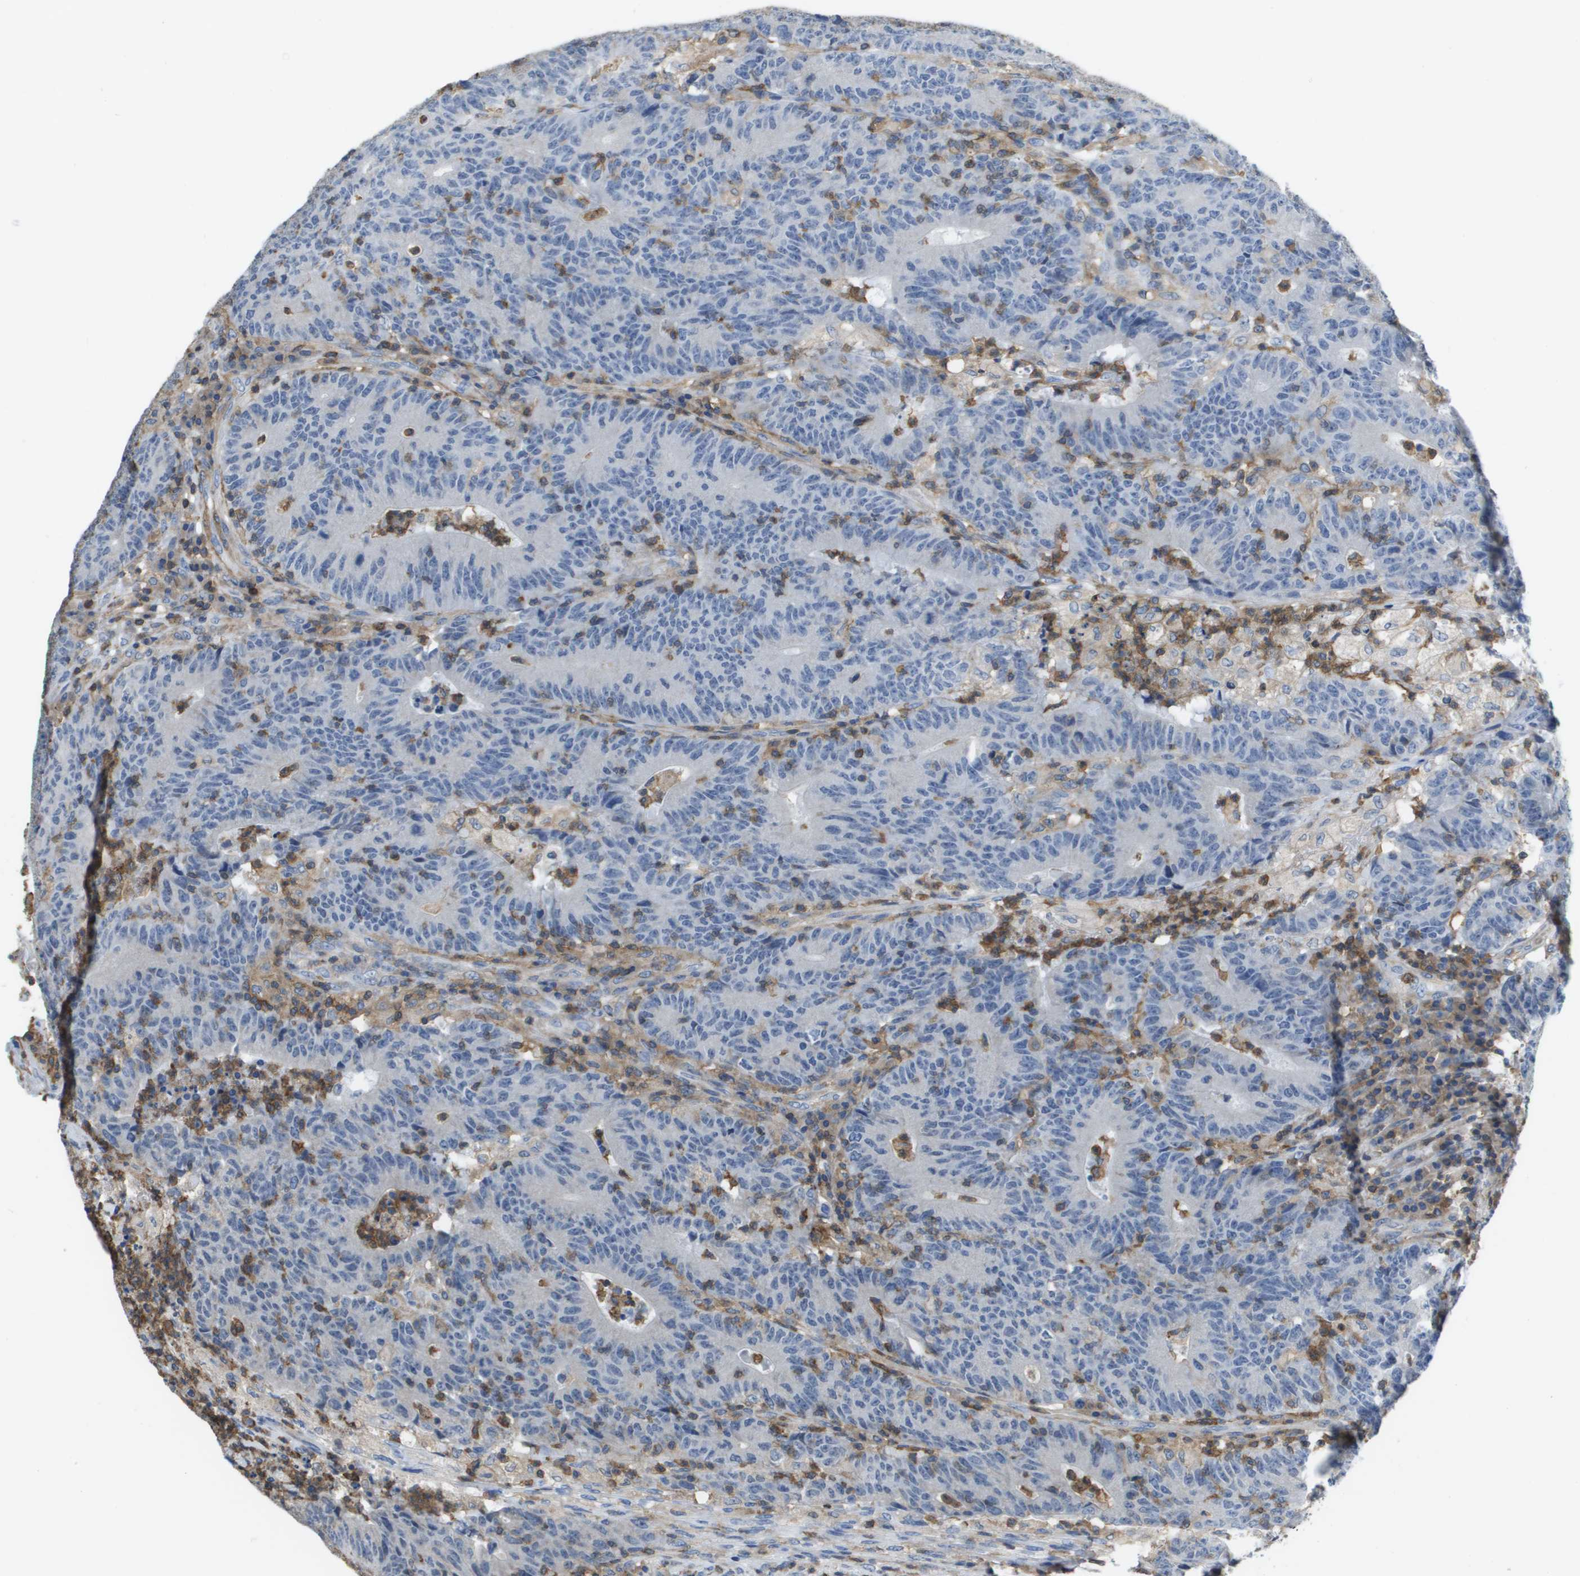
{"staining": {"intensity": "negative", "quantity": "none", "location": "none"}, "tissue": "colorectal cancer", "cell_type": "Tumor cells", "image_type": "cancer", "snomed": [{"axis": "morphology", "description": "Normal tissue, NOS"}, {"axis": "morphology", "description": "Adenocarcinoma, NOS"}, {"axis": "topography", "description": "Colon"}], "caption": "Protein analysis of adenocarcinoma (colorectal) exhibits no significant staining in tumor cells.", "gene": "RCSD1", "patient": {"sex": "female", "age": 75}}